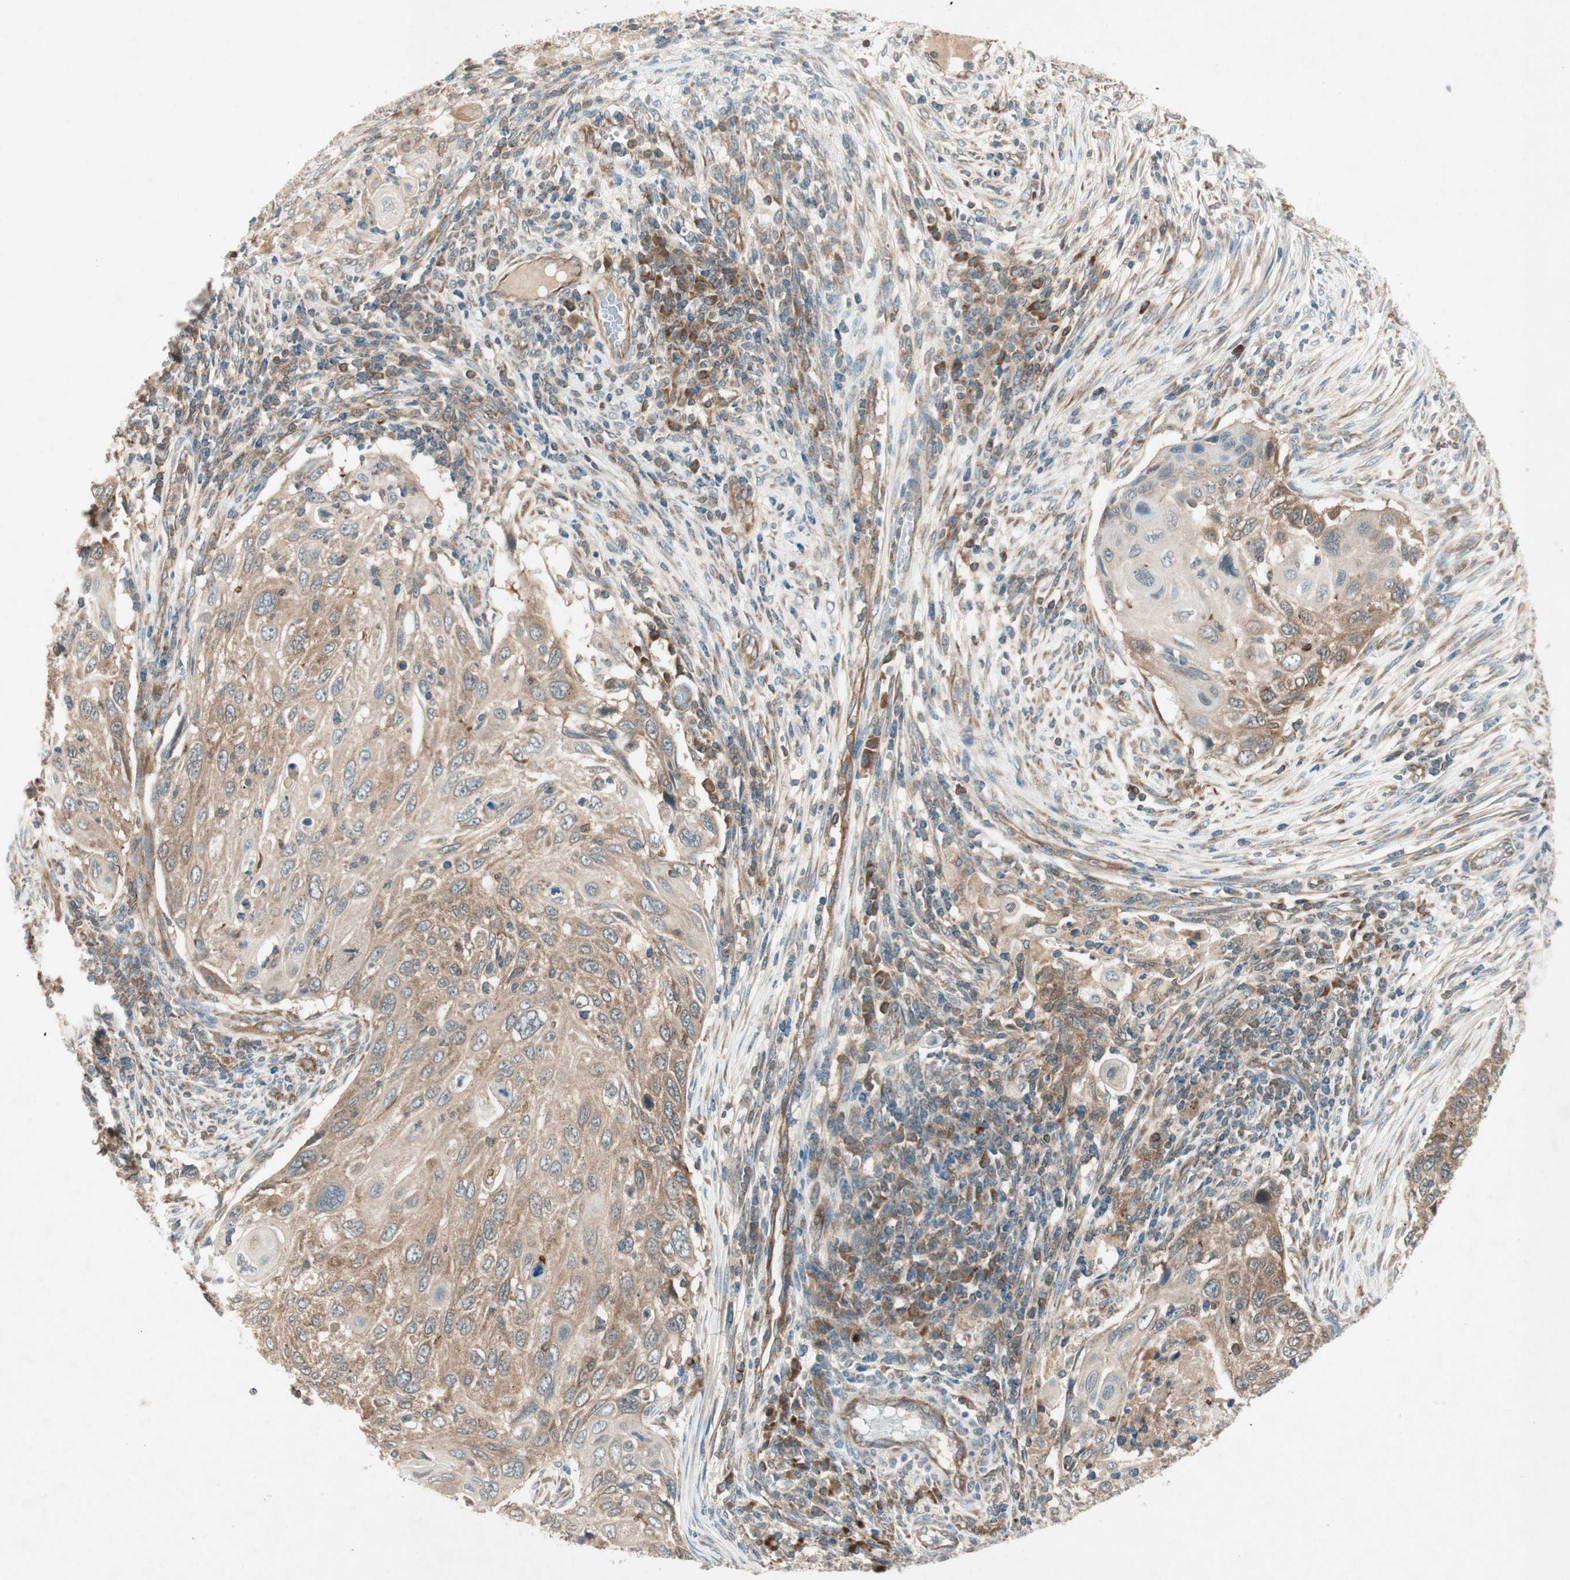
{"staining": {"intensity": "moderate", "quantity": ">75%", "location": "cytoplasmic/membranous"}, "tissue": "cervical cancer", "cell_type": "Tumor cells", "image_type": "cancer", "snomed": [{"axis": "morphology", "description": "Squamous cell carcinoma, NOS"}, {"axis": "topography", "description": "Cervix"}], "caption": "Cervical cancer was stained to show a protein in brown. There is medium levels of moderate cytoplasmic/membranous staining in approximately >75% of tumor cells. Nuclei are stained in blue.", "gene": "CHADL", "patient": {"sex": "female", "age": 70}}